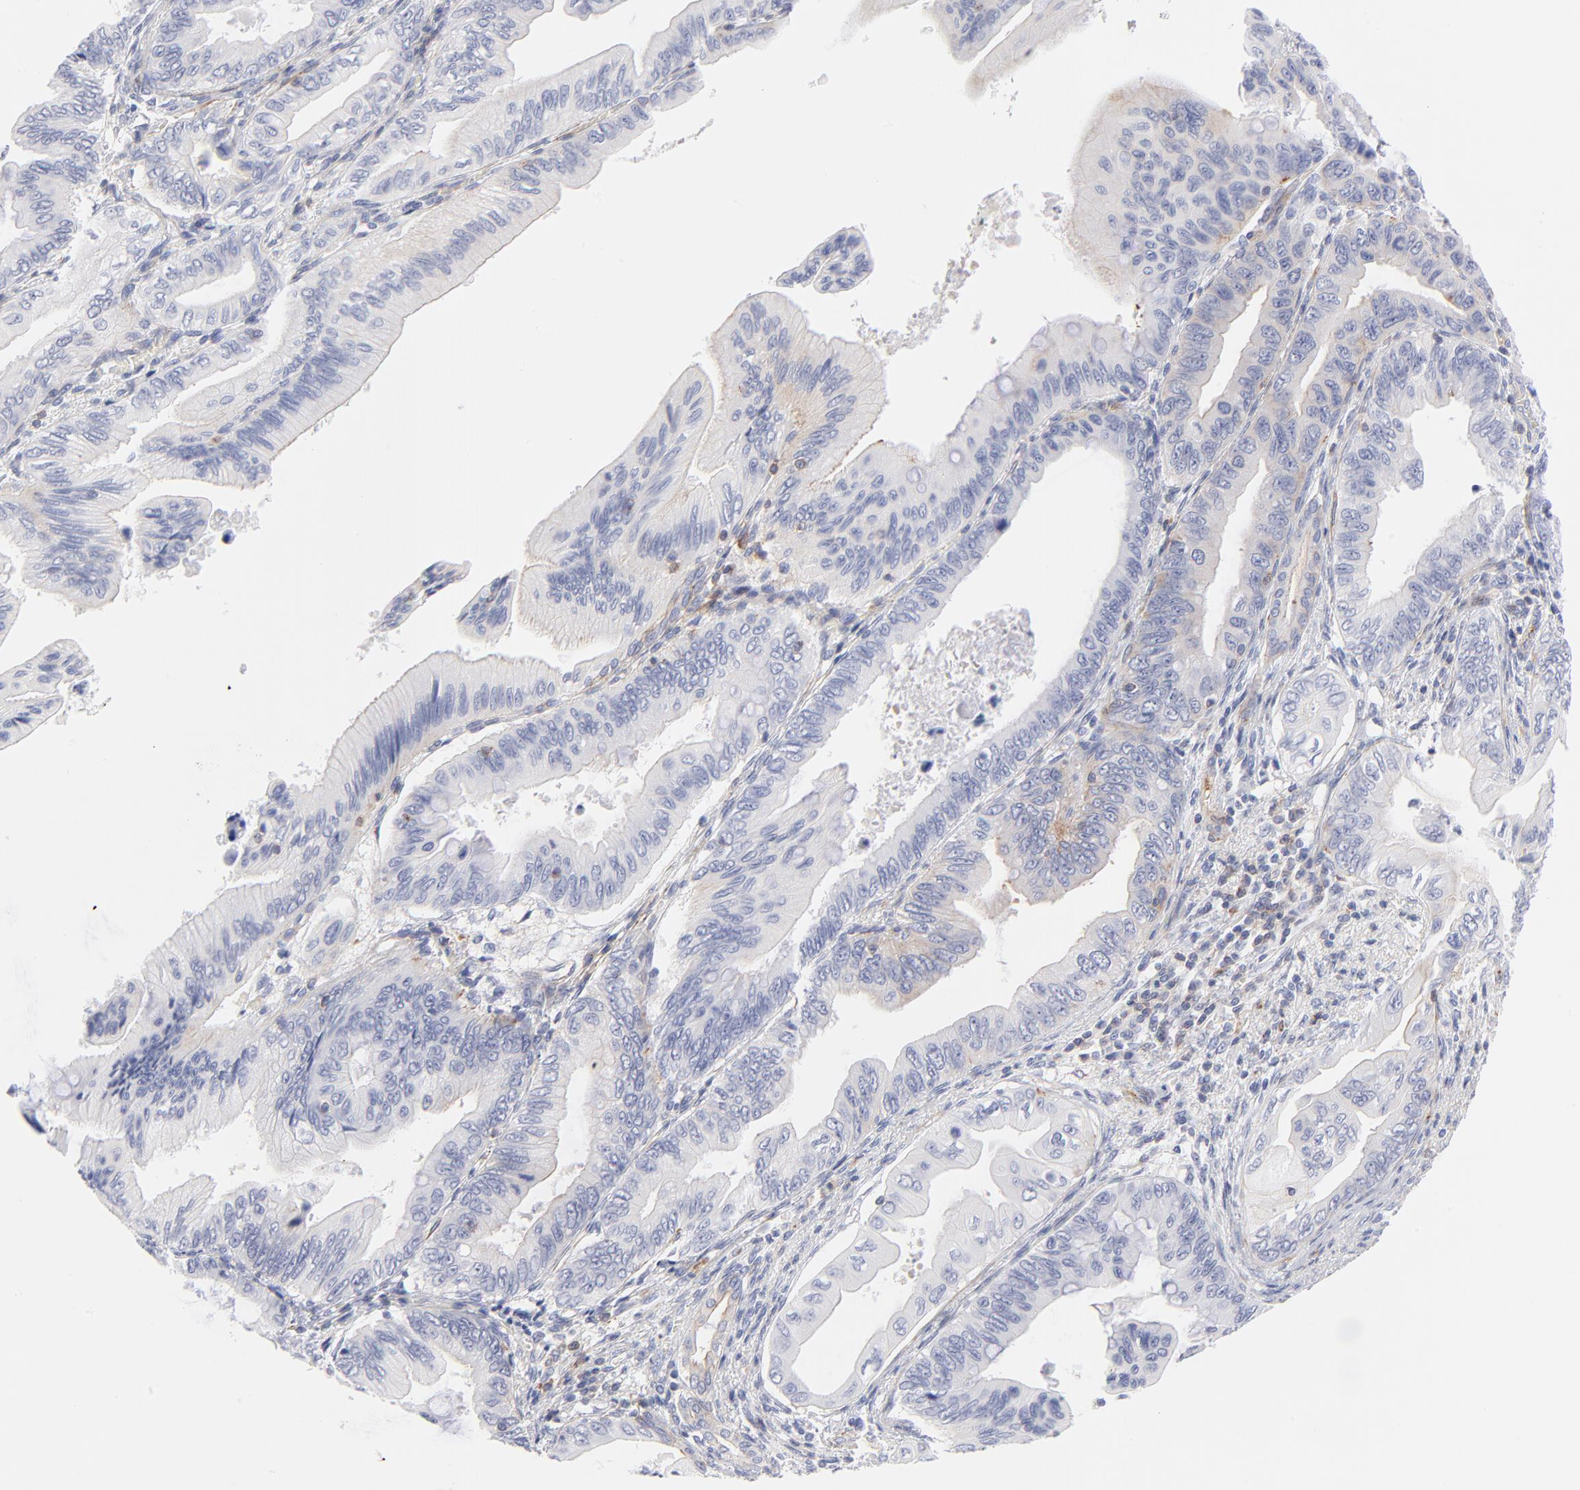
{"staining": {"intensity": "negative", "quantity": "none", "location": "none"}, "tissue": "pancreatic cancer", "cell_type": "Tumor cells", "image_type": "cancer", "snomed": [{"axis": "morphology", "description": "Adenocarcinoma, NOS"}, {"axis": "topography", "description": "Pancreas"}], "caption": "IHC of pancreatic adenocarcinoma shows no expression in tumor cells. (DAB IHC with hematoxylin counter stain).", "gene": "ACTA2", "patient": {"sex": "female", "age": 66}}